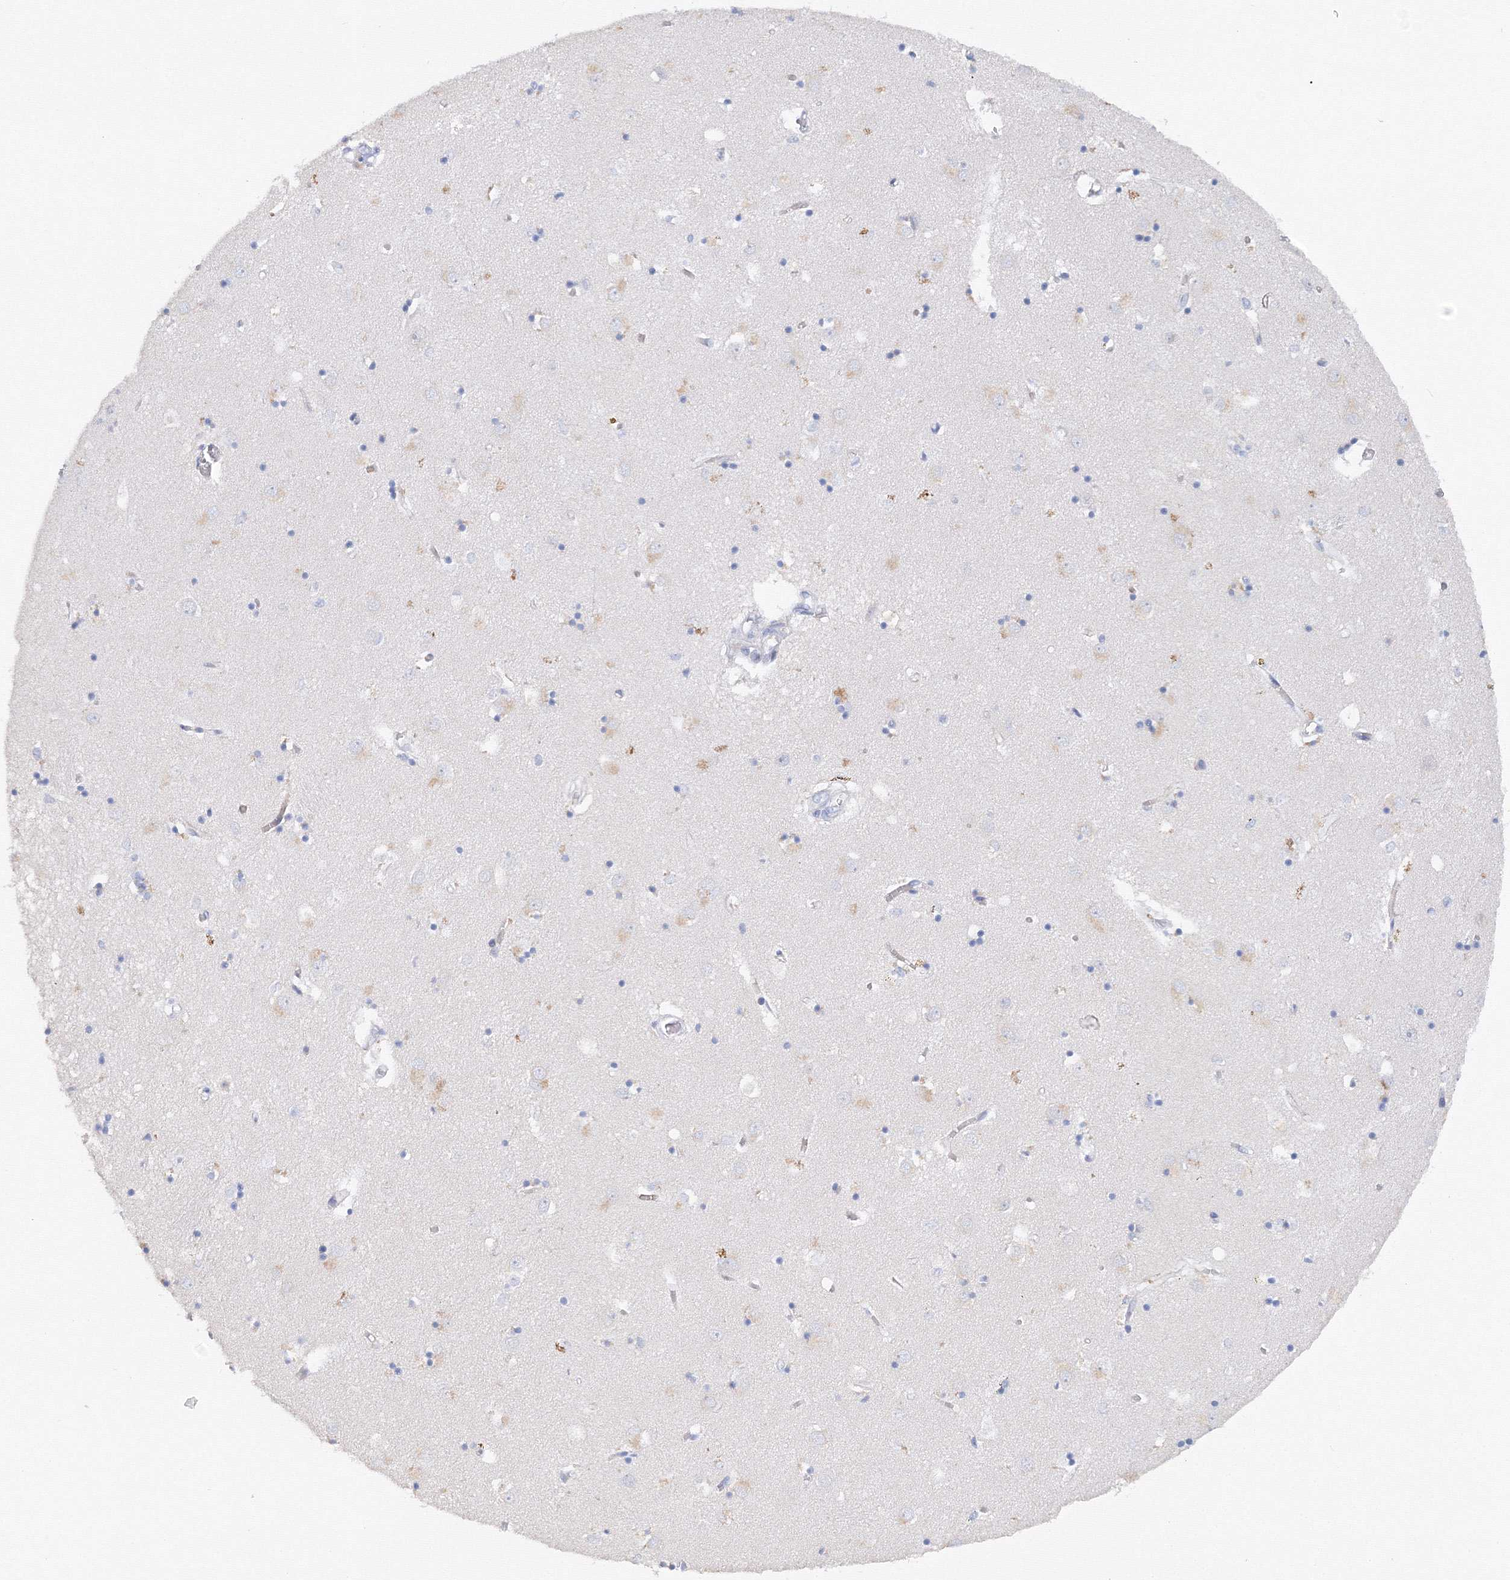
{"staining": {"intensity": "negative", "quantity": "none", "location": "none"}, "tissue": "caudate", "cell_type": "Glial cells", "image_type": "normal", "snomed": [{"axis": "morphology", "description": "Normal tissue, NOS"}, {"axis": "topography", "description": "Lateral ventricle wall"}], "caption": "Immunohistochemistry (IHC) of benign caudate displays no expression in glial cells.", "gene": "TAMM41", "patient": {"sex": "male", "age": 70}}